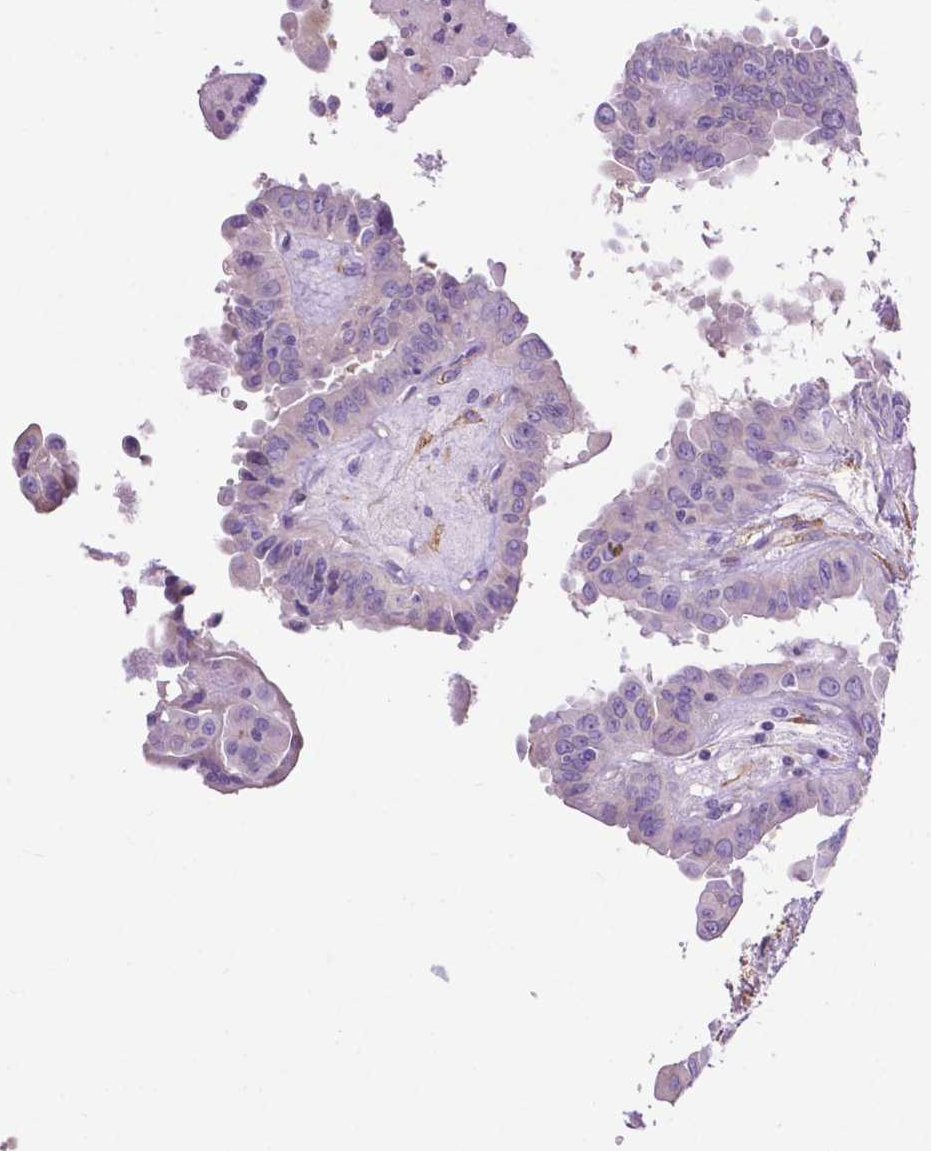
{"staining": {"intensity": "negative", "quantity": "none", "location": "none"}, "tissue": "thyroid cancer", "cell_type": "Tumor cells", "image_type": "cancer", "snomed": [{"axis": "morphology", "description": "Papillary adenocarcinoma, NOS"}, {"axis": "topography", "description": "Thyroid gland"}], "caption": "Thyroid cancer was stained to show a protein in brown. There is no significant positivity in tumor cells.", "gene": "PCDHA12", "patient": {"sex": "female", "age": 37}}